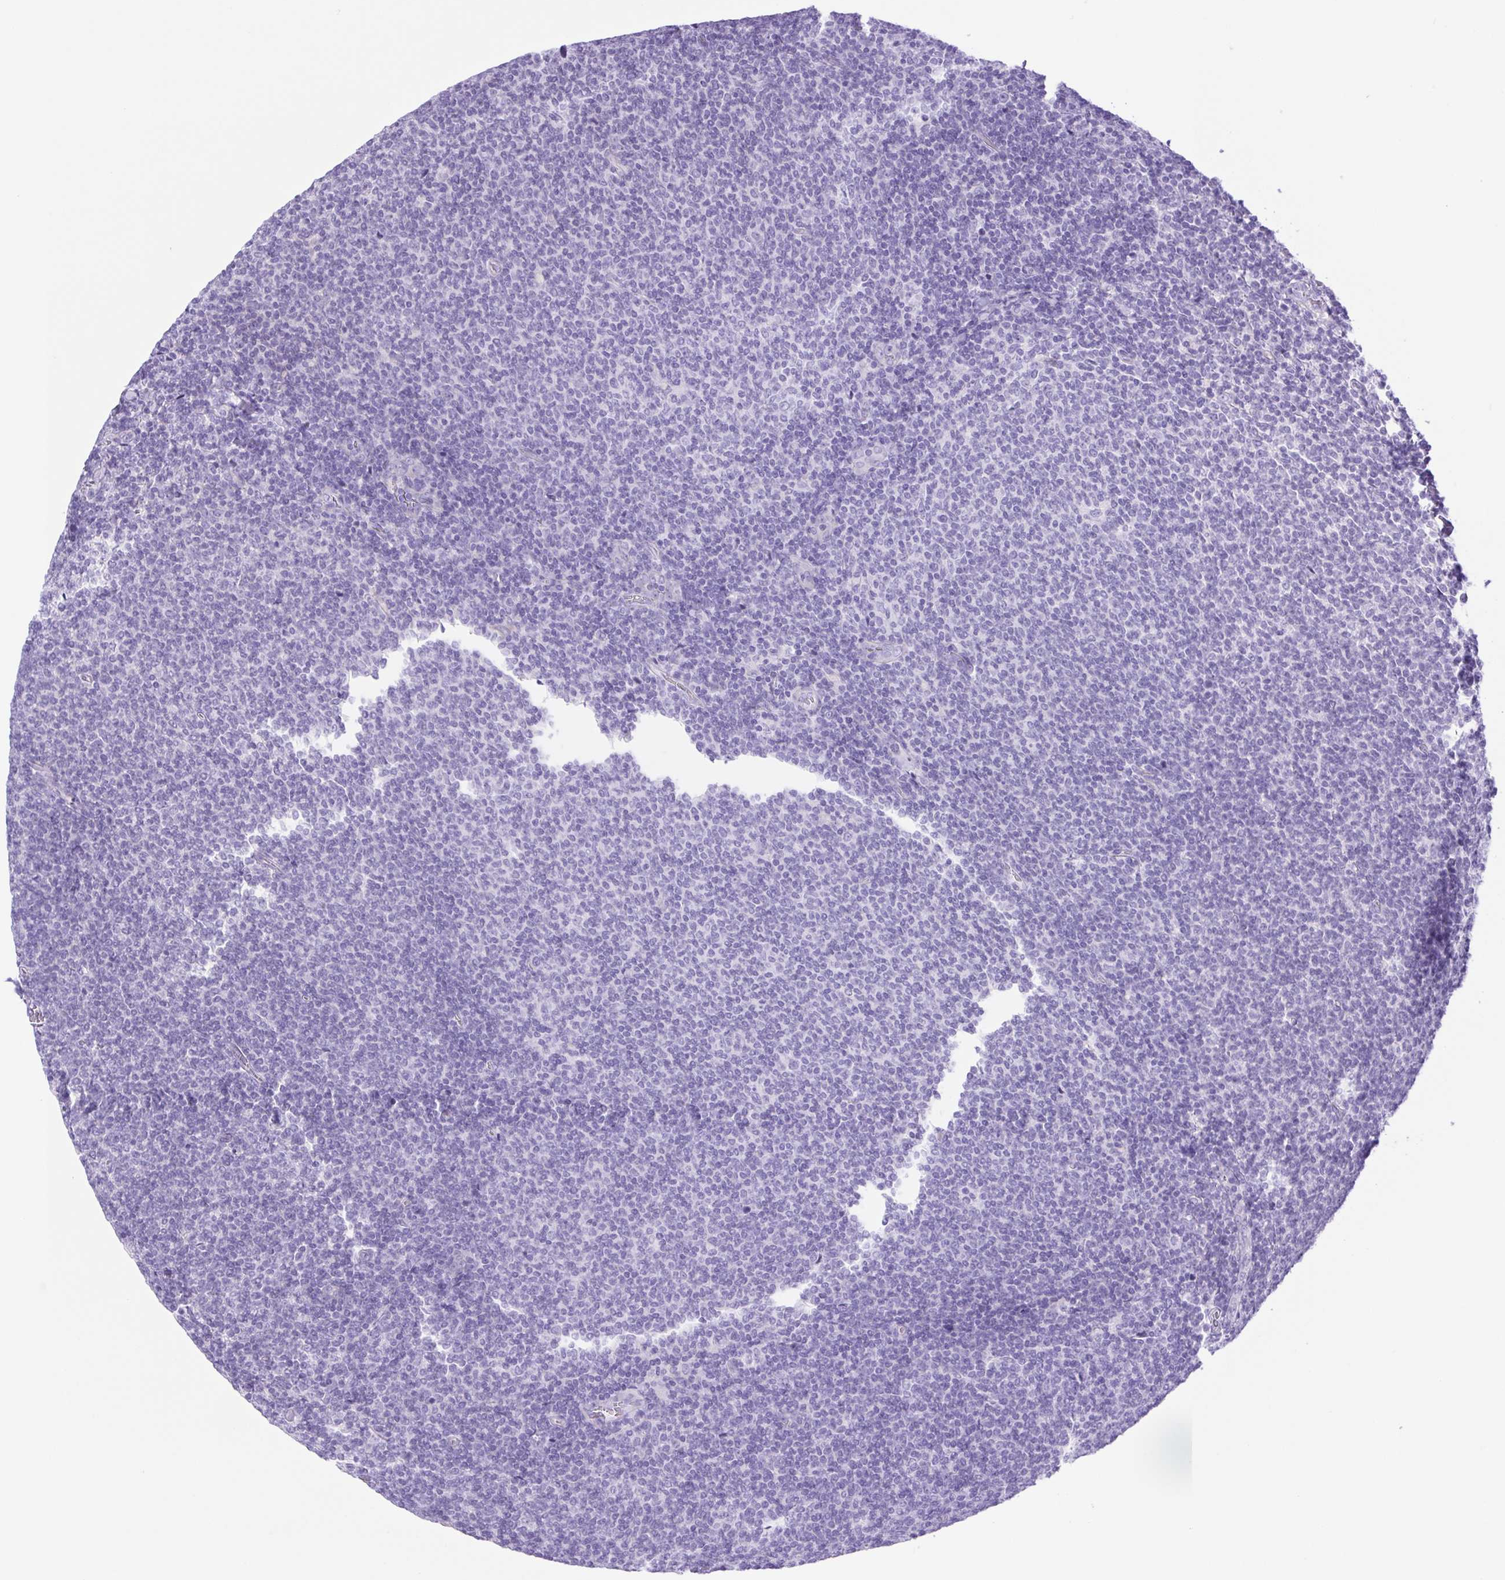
{"staining": {"intensity": "negative", "quantity": "none", "location": "none"}, "tissue": "lymphoma", "cell_type": "Tumor cells", "image_type": "cancer", "snomed": [{"axis": "morphology", "description": "Malignant lymphoma, non-Hodgkin's type, Low grade"}, {"axis": "topography", "description": "Lymph node"}], "caption": "DAB (3,3'-diaminobenzidine) immunohistochemical staining of lymphoma displays no significant staining in tumor cells.", "gene": "CDSN", "patient": {"sex": "male", "age": 52}}